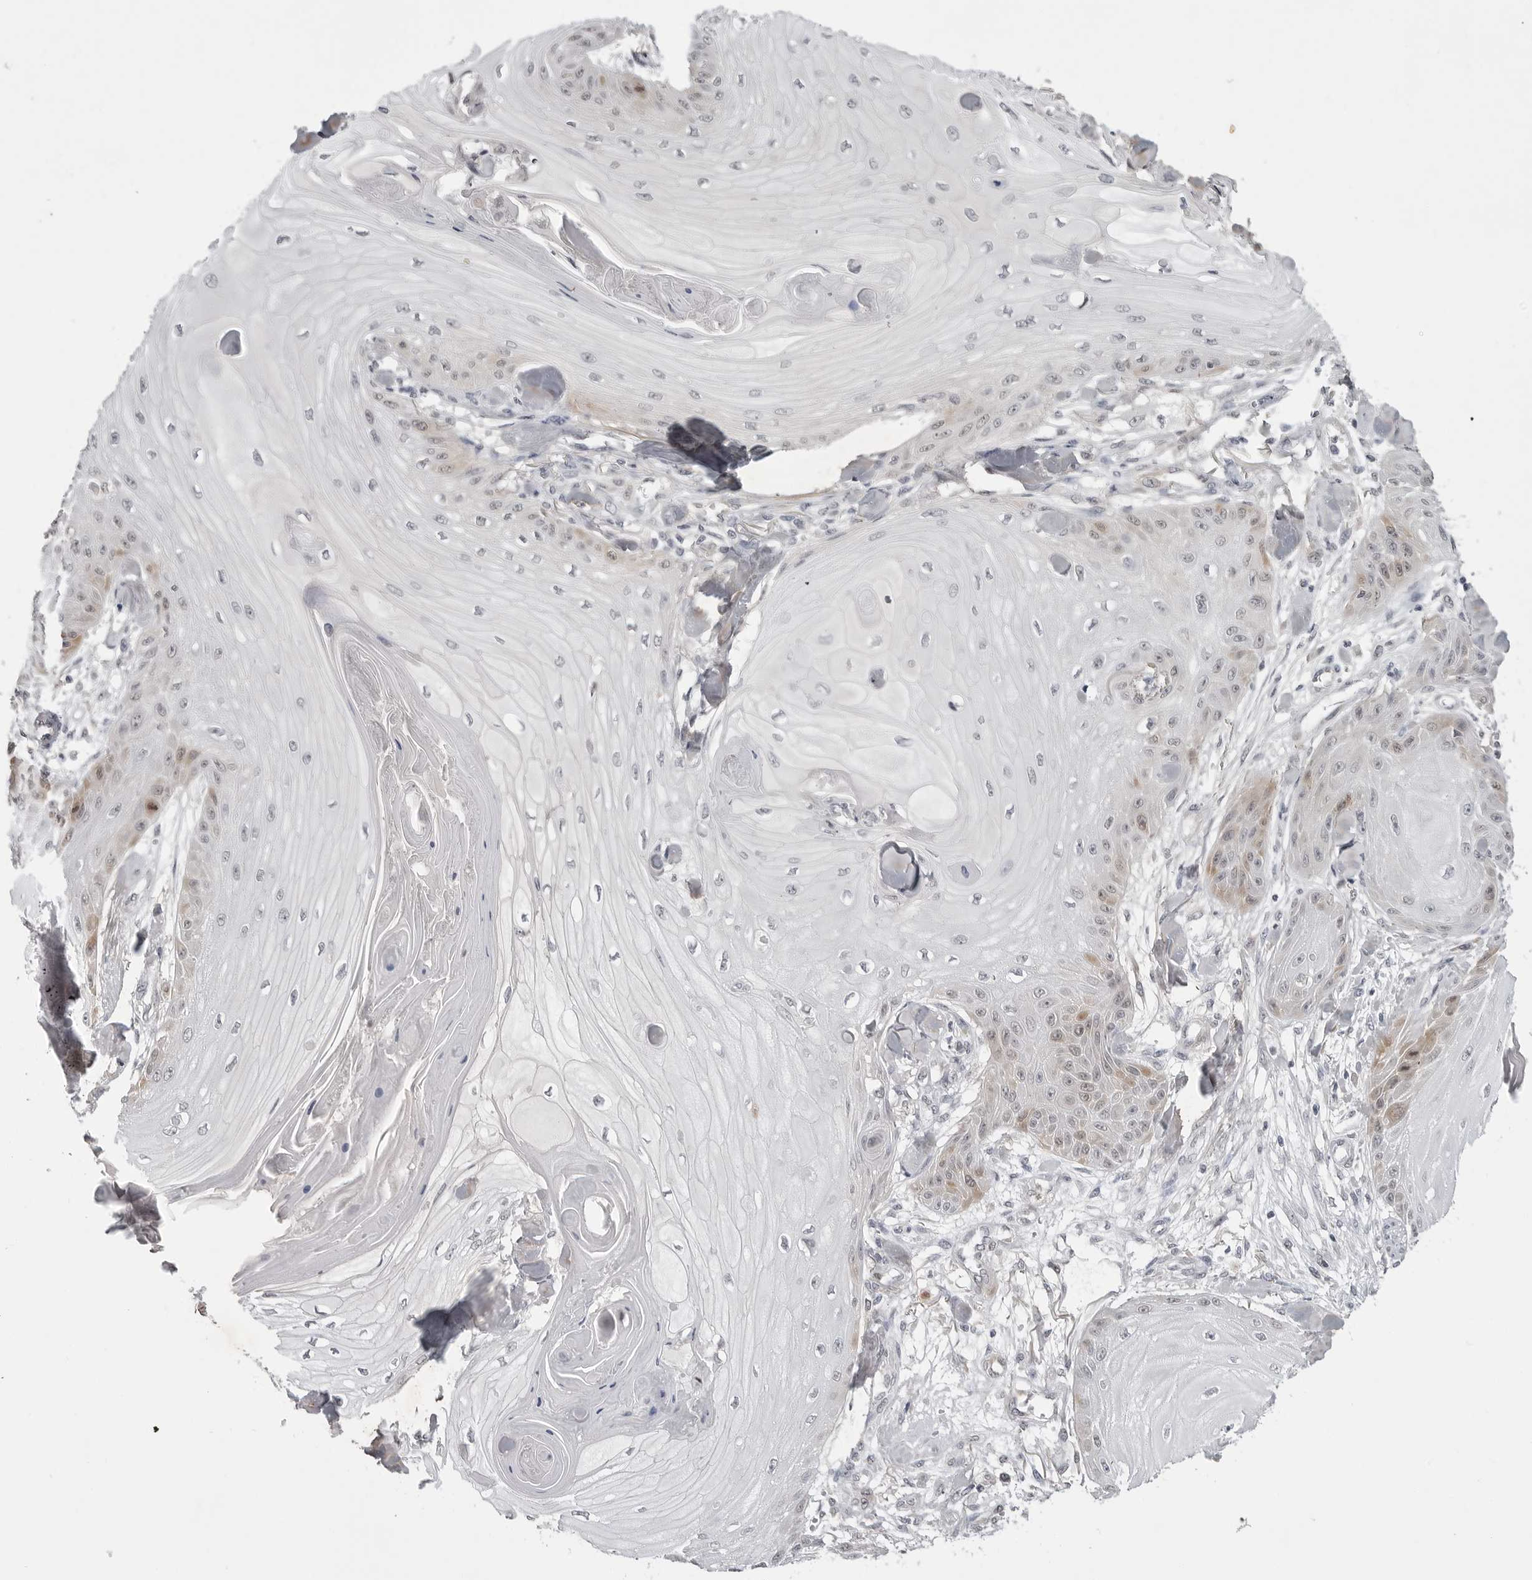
{"staining": {"intensity": "weak", "quantity": "<25%", "location": "cytoplasmic/membranous"}, "tissue": "skin cancer", "cell_type": "Tumor cells", "image_type": "cancer", "snomed": [{"axis": "morphology", "description": "Squamous cell carcinoma, NOS"}, {"axis": "topography", "description": "Skin"}], "caption": "Photomicrograph shows no protein staining in tumor cells of skin squamous cell carcinoma tissue.", "gene": "RRM1", "patient": {"sex": "male", "age": 74}}